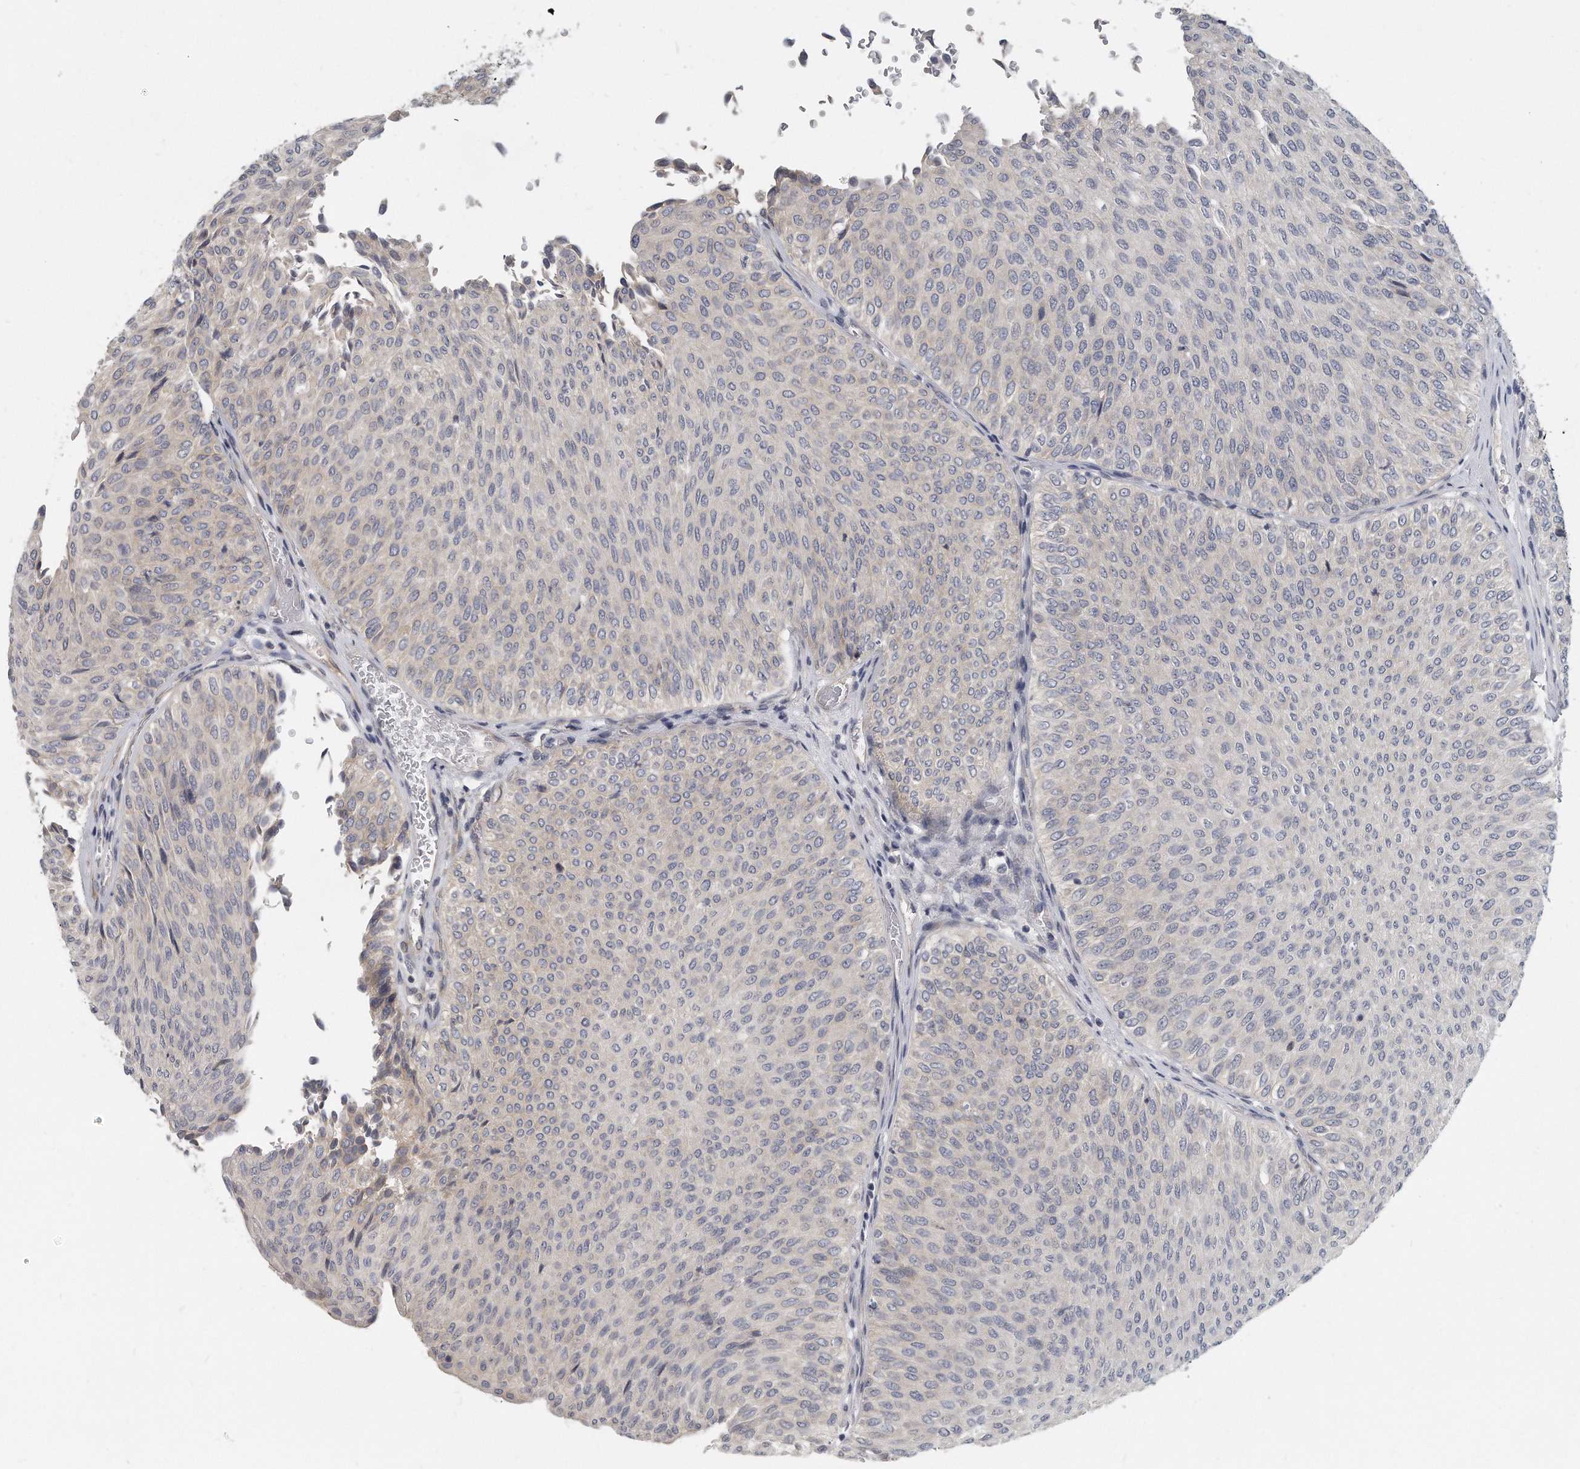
{"staining": {"intensity": "weak", "quantity": "<25%", "location": "cytoplasmic/membranous"}, "tissue": "urothelial cancer", "cell_type": "Tumor cells", "image_type": "cancer", "snomed": [{"axis": "morphology", "description": "Urothelial carcinoma, Low grade"}, {"axis": "topography", "description": "Urinary bladder"}], "caption": "Micrograph shows no significant protein expression in tumor cells of urothelial cancer. (Brightfield microscopy of DAB immunohistochemistry (IHC) at high magnification).", "gene": "PLEKHA6", "patient": {"sex": "male", "age": 78}}